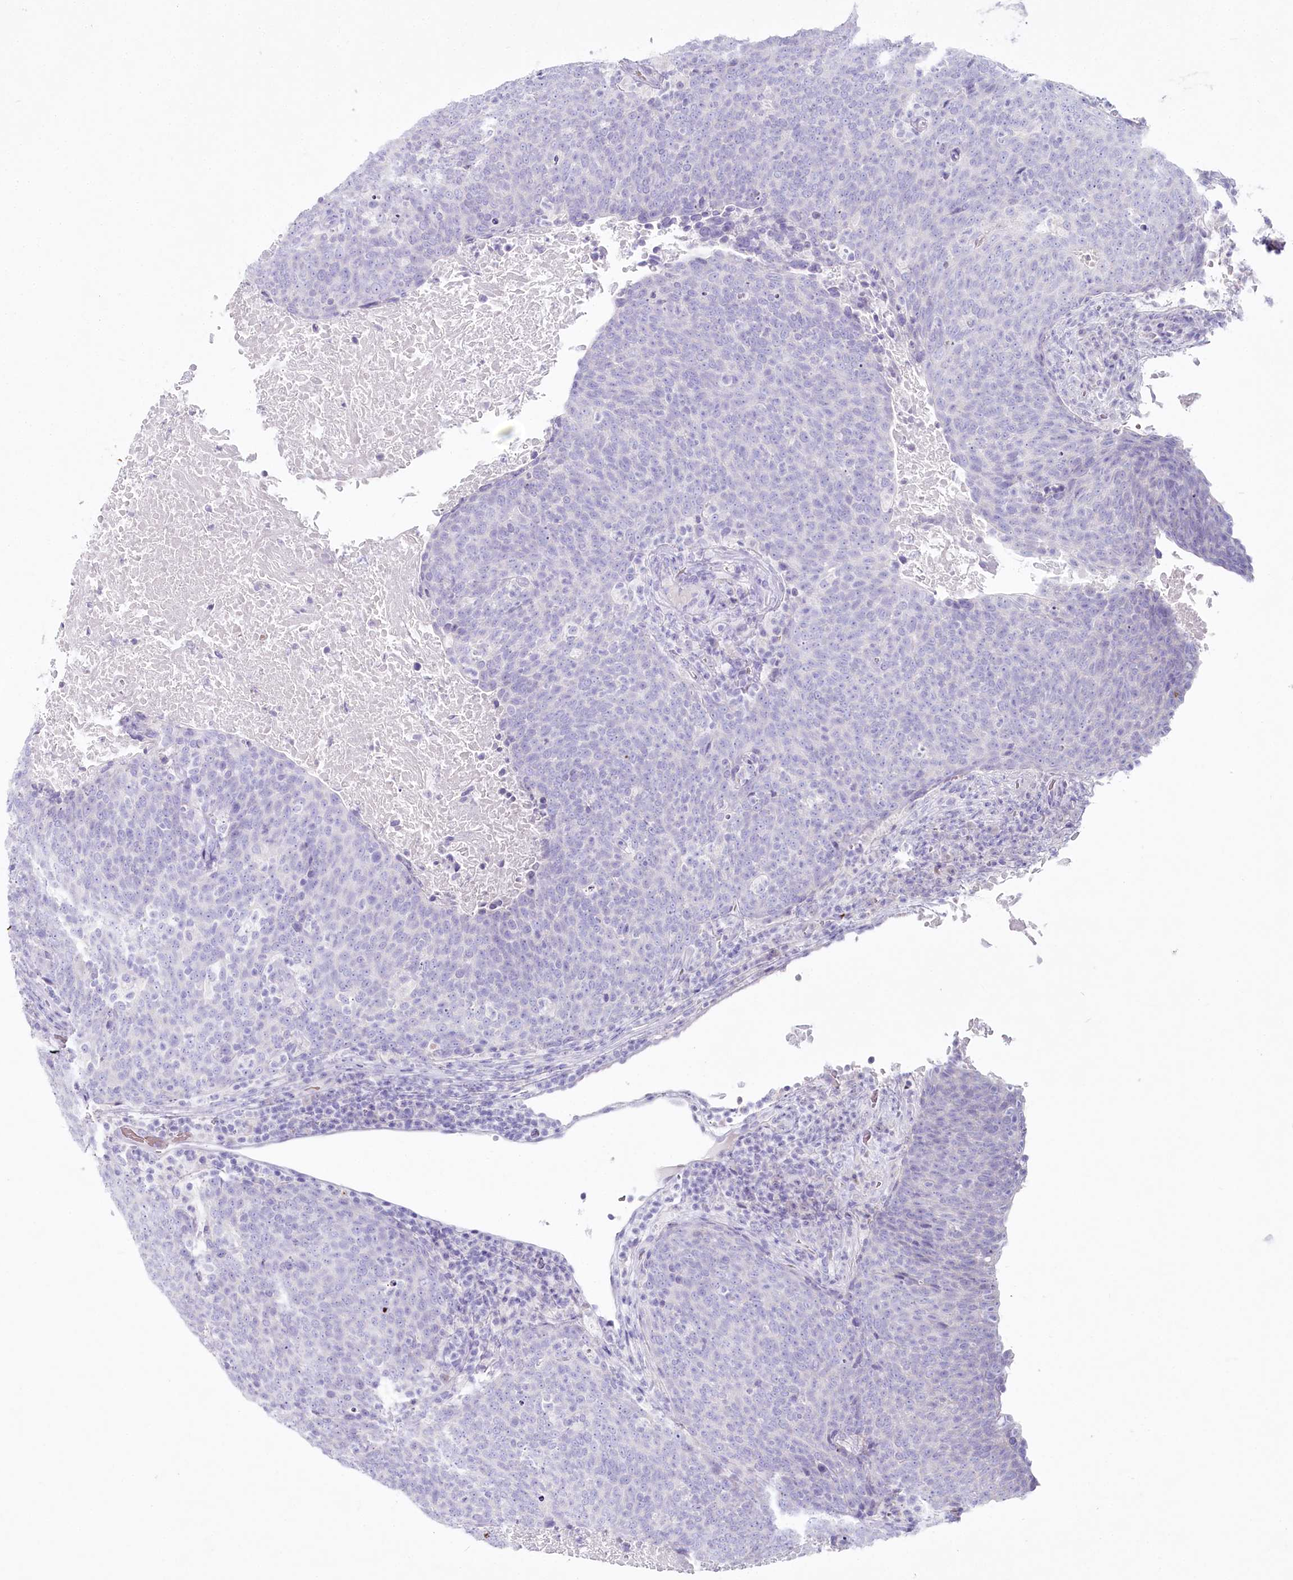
{"staining": {"intensity": "negative", "quantity": "none", "location": "none"}, "tissue": "head and neck cancer", "cell_type": "Tumor cells", "image_type": "cancer", "snomed": [{"axis": "morphology", "description": "Squamous cell carcinoma, NOS"}, {"axis": "morphology", "description": "Squamous cell carcinoma, metastatic, NOS"}, {"axis": "topography", "description": "Lymph node"}, {"axis": "topography", "description": "Head-Neck"}], "caption": "There is no significant positivity in tumor cells of metastatic squamous cell carcinoma (head and neck).", "gene": "IFIT5", "patient": {"sex": "male", "age": 62}}